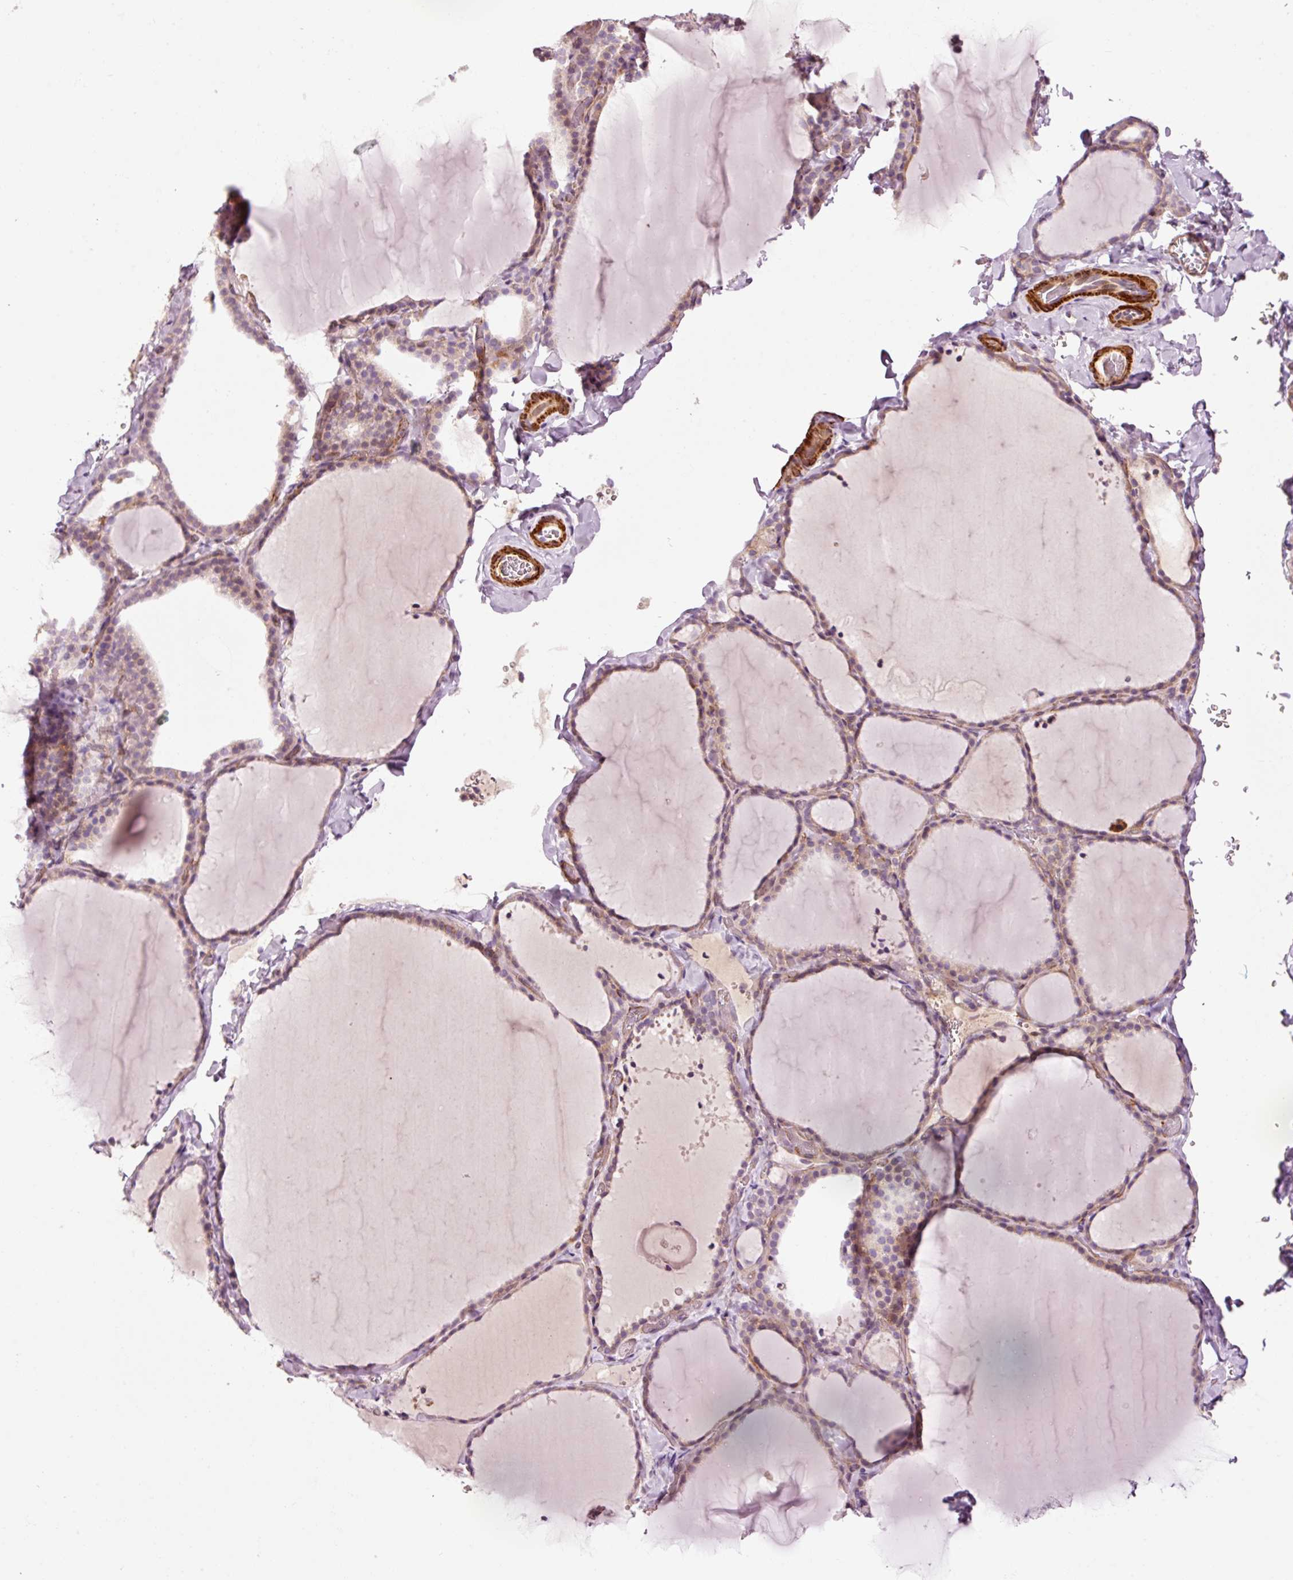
{"staining": {"intensity": "weak", "quantity": "25%-75%", "location": "cytoplasmic/membranous"}, "tissue": "thyroid gland", "cell_type": "Glandular cells", "image_type": "normal", "snomed": [{"axis": "morphology", "description": "Normal tissue, NOS"}, {"axis": "topography", "description": "Thyroid gland"}], "caption": "Protein expression by immunohistochemistry (IHC) demonstrates weak cytoplasmic/membranous expression in approximately 25%-75% of glandular cells in benign thyroid gland.", "gene": "ANKRD20A1", "patient": {"sex": "female", "age": 22}}